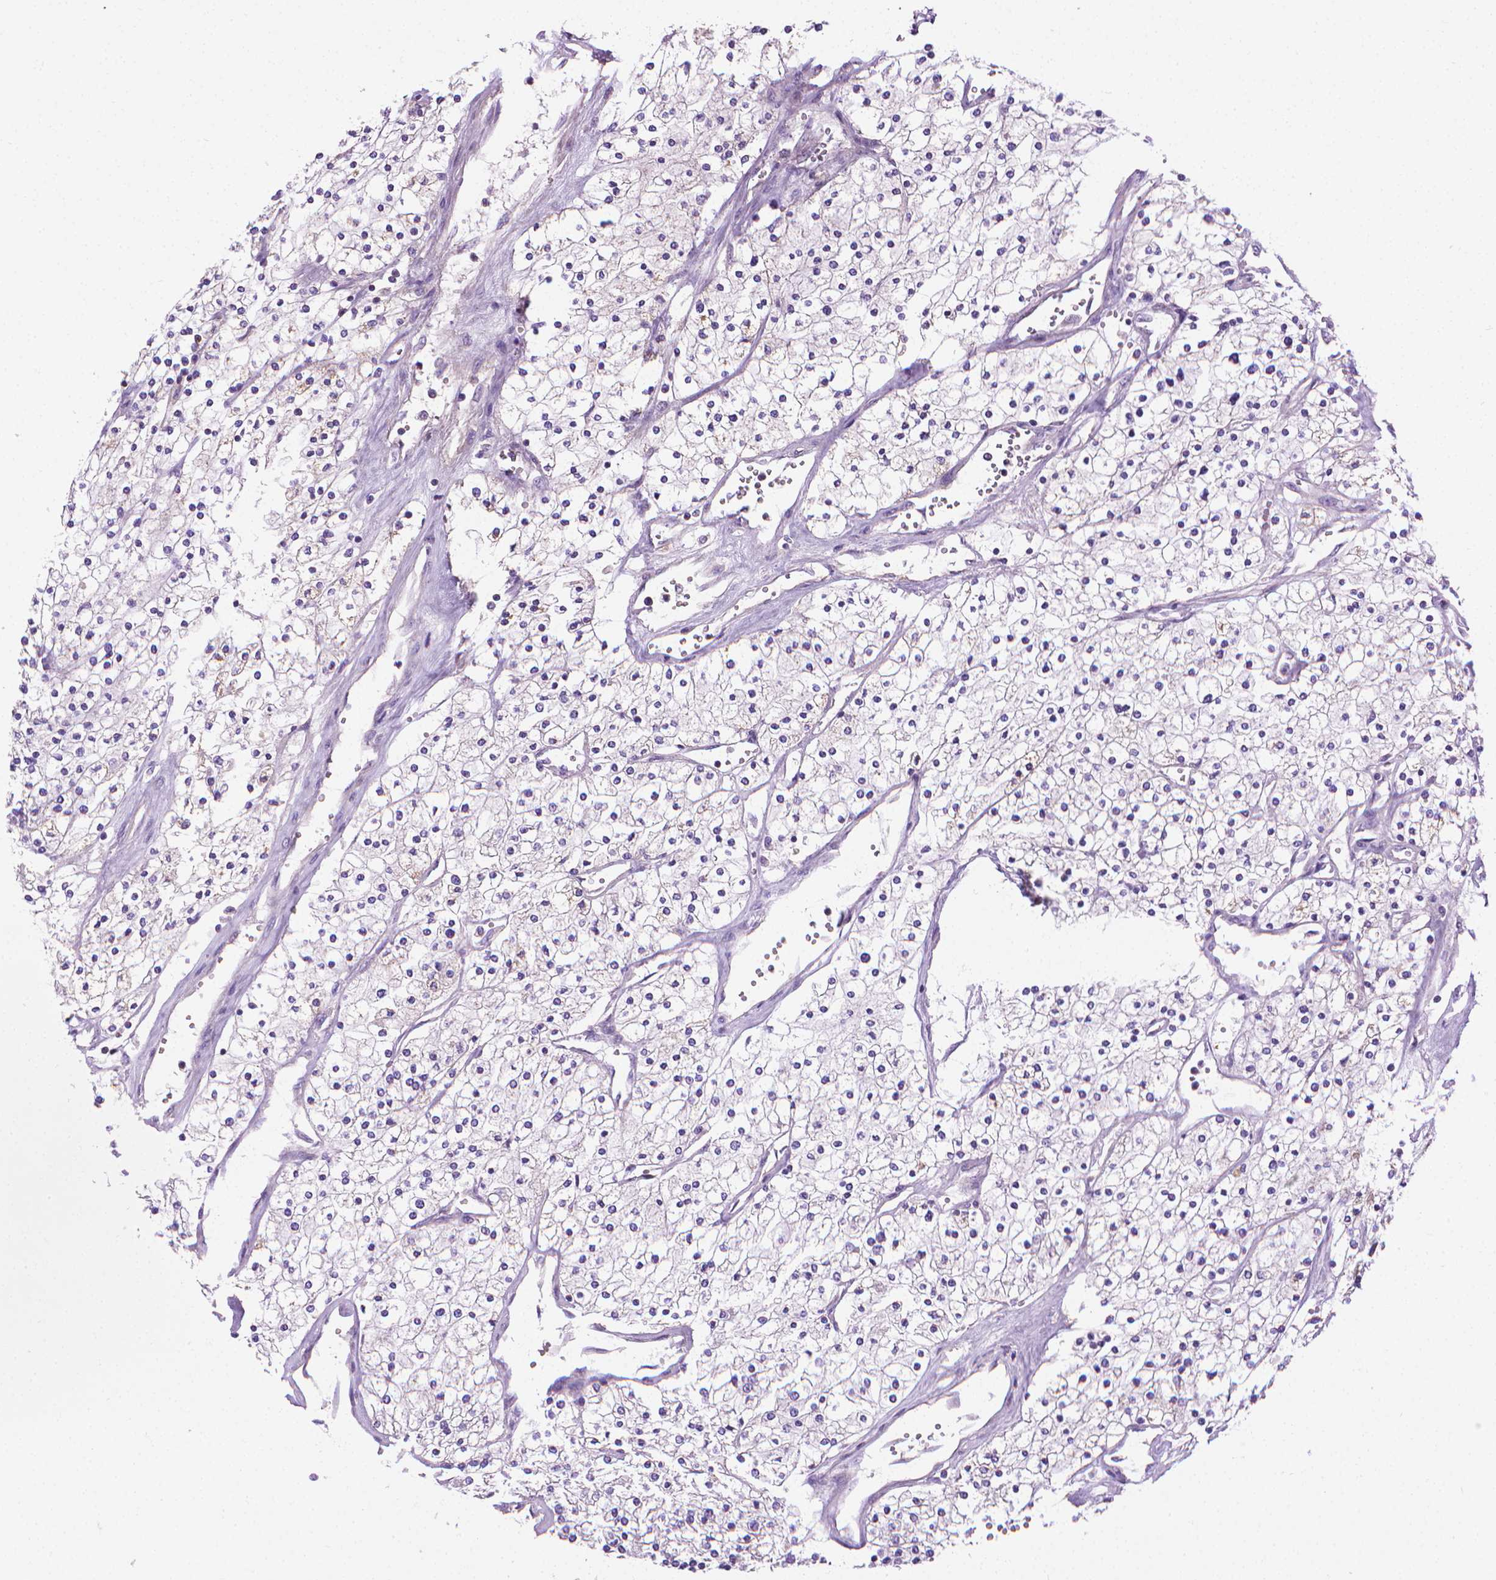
{"staining": {"intensity": "negative", "quantity": "none", "location": "none"}, "tissue": "renal cancer", "cell_type": "Tumor cells", "image_type": "cancer", "snomed": [{"axis": "morphology", "description": "Adenocarcinoma, NOS"}, {"axis": "topography", "description": "Kidney"}], "caption": "This is a photomicrograph of immunohistochemistry staining of renal adenocarcinoma, which shows no staining in tumor cells.", "gene": "SLC51B", "patient": {"sex": "male", "age": 80}}